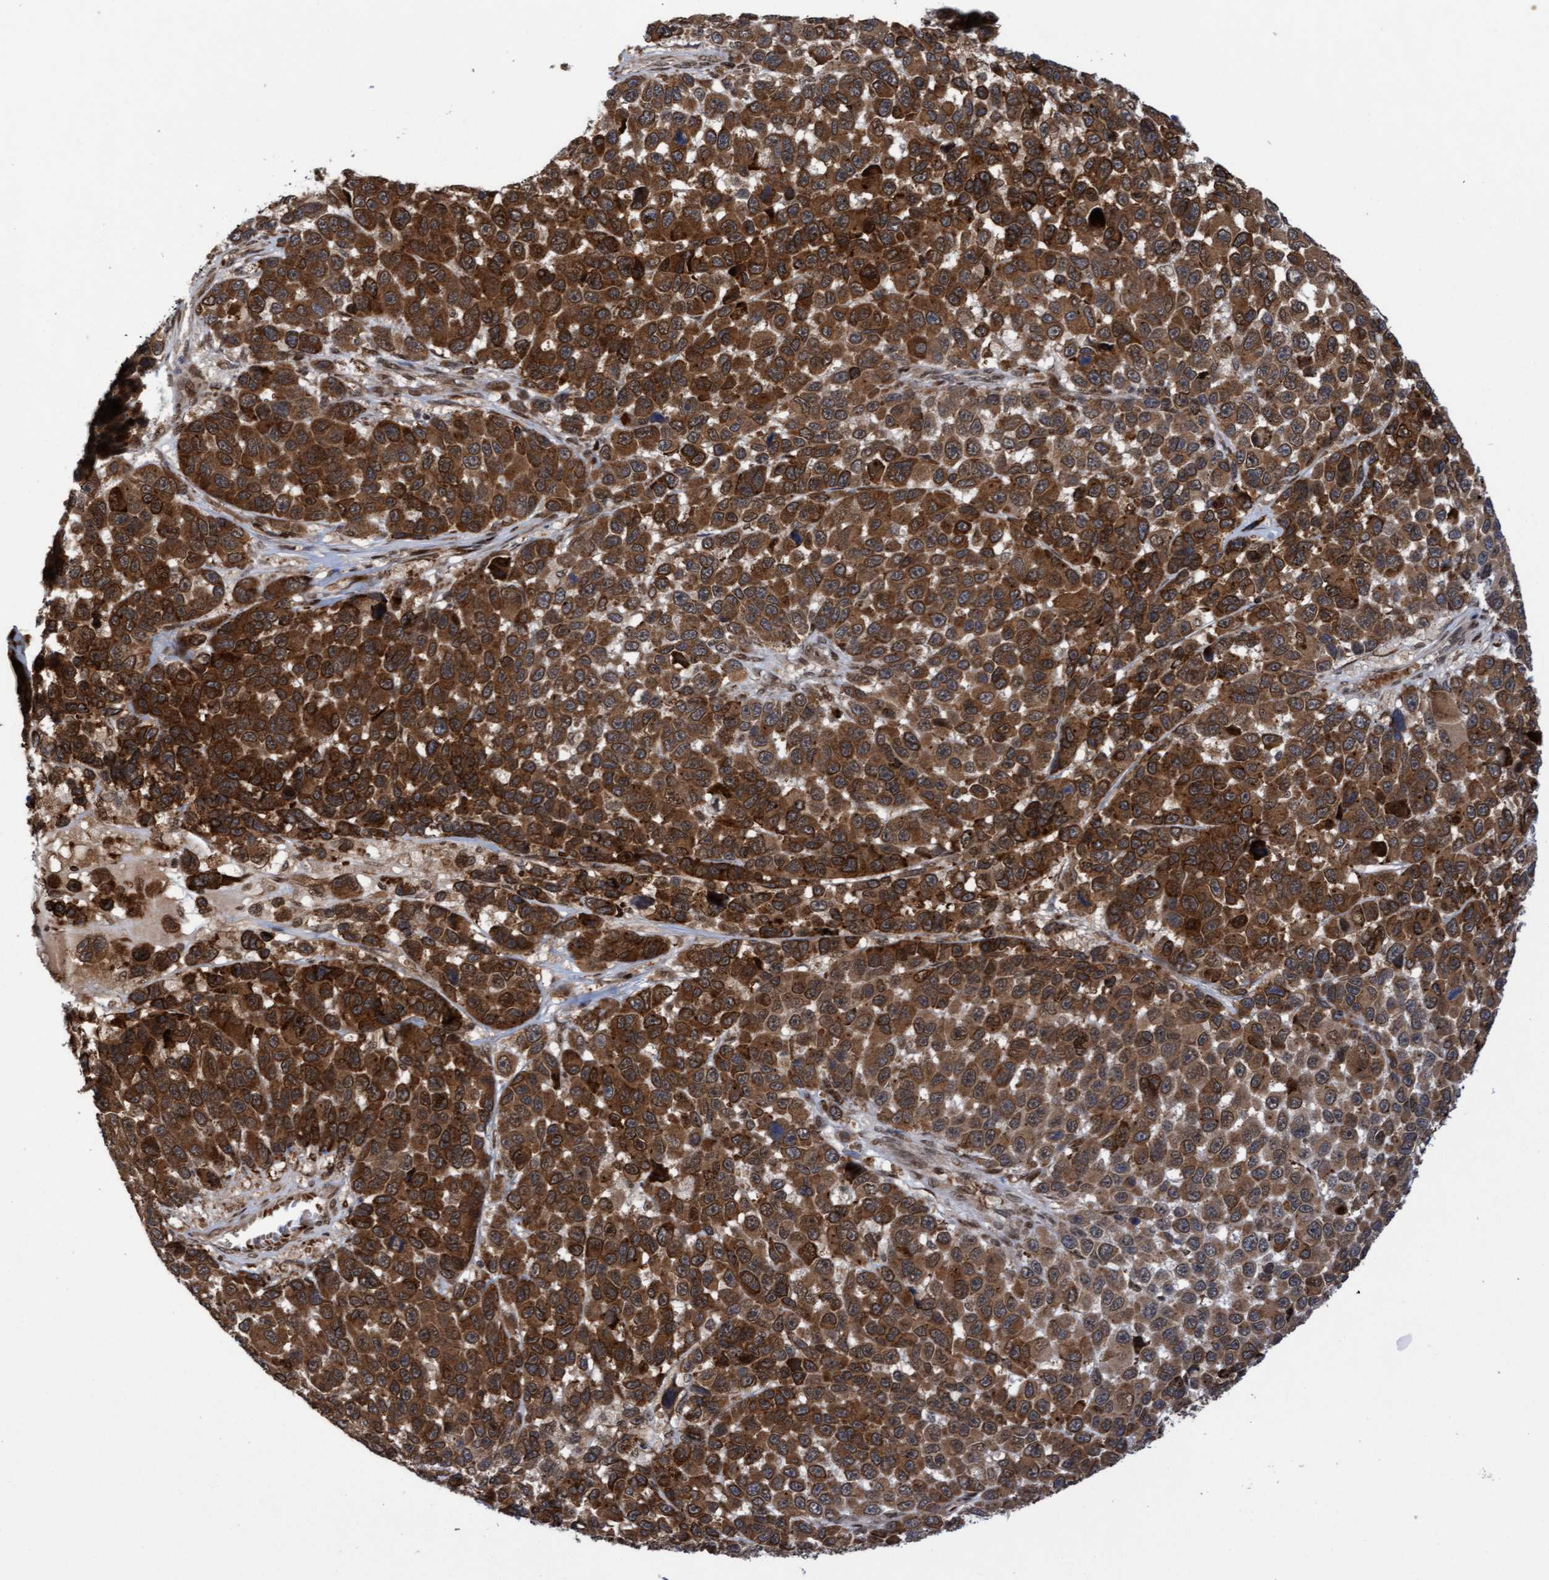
{"staining": {"intensity": "strong", "quantity": ">75%", "location": "cytoplasmic/membranous,nuclear"}, "tissue": "melanoma", "cell_type": "Tumor cells", "image_type": "cancer", "snomed": [{"axis": "morphology", "description": "Malignant melanoma, NOS"}, {"axis": "topography", "description": "Skin"}], "caption": "A high-resolution image shows immunohistochemistry staining of melanoma, which reveals strong cytoplasmic/membranous and nuclear expression in approximately >75% of tumor cells.", "gene": "TANC2", "patient": {"sex": "male", "age": 53}}